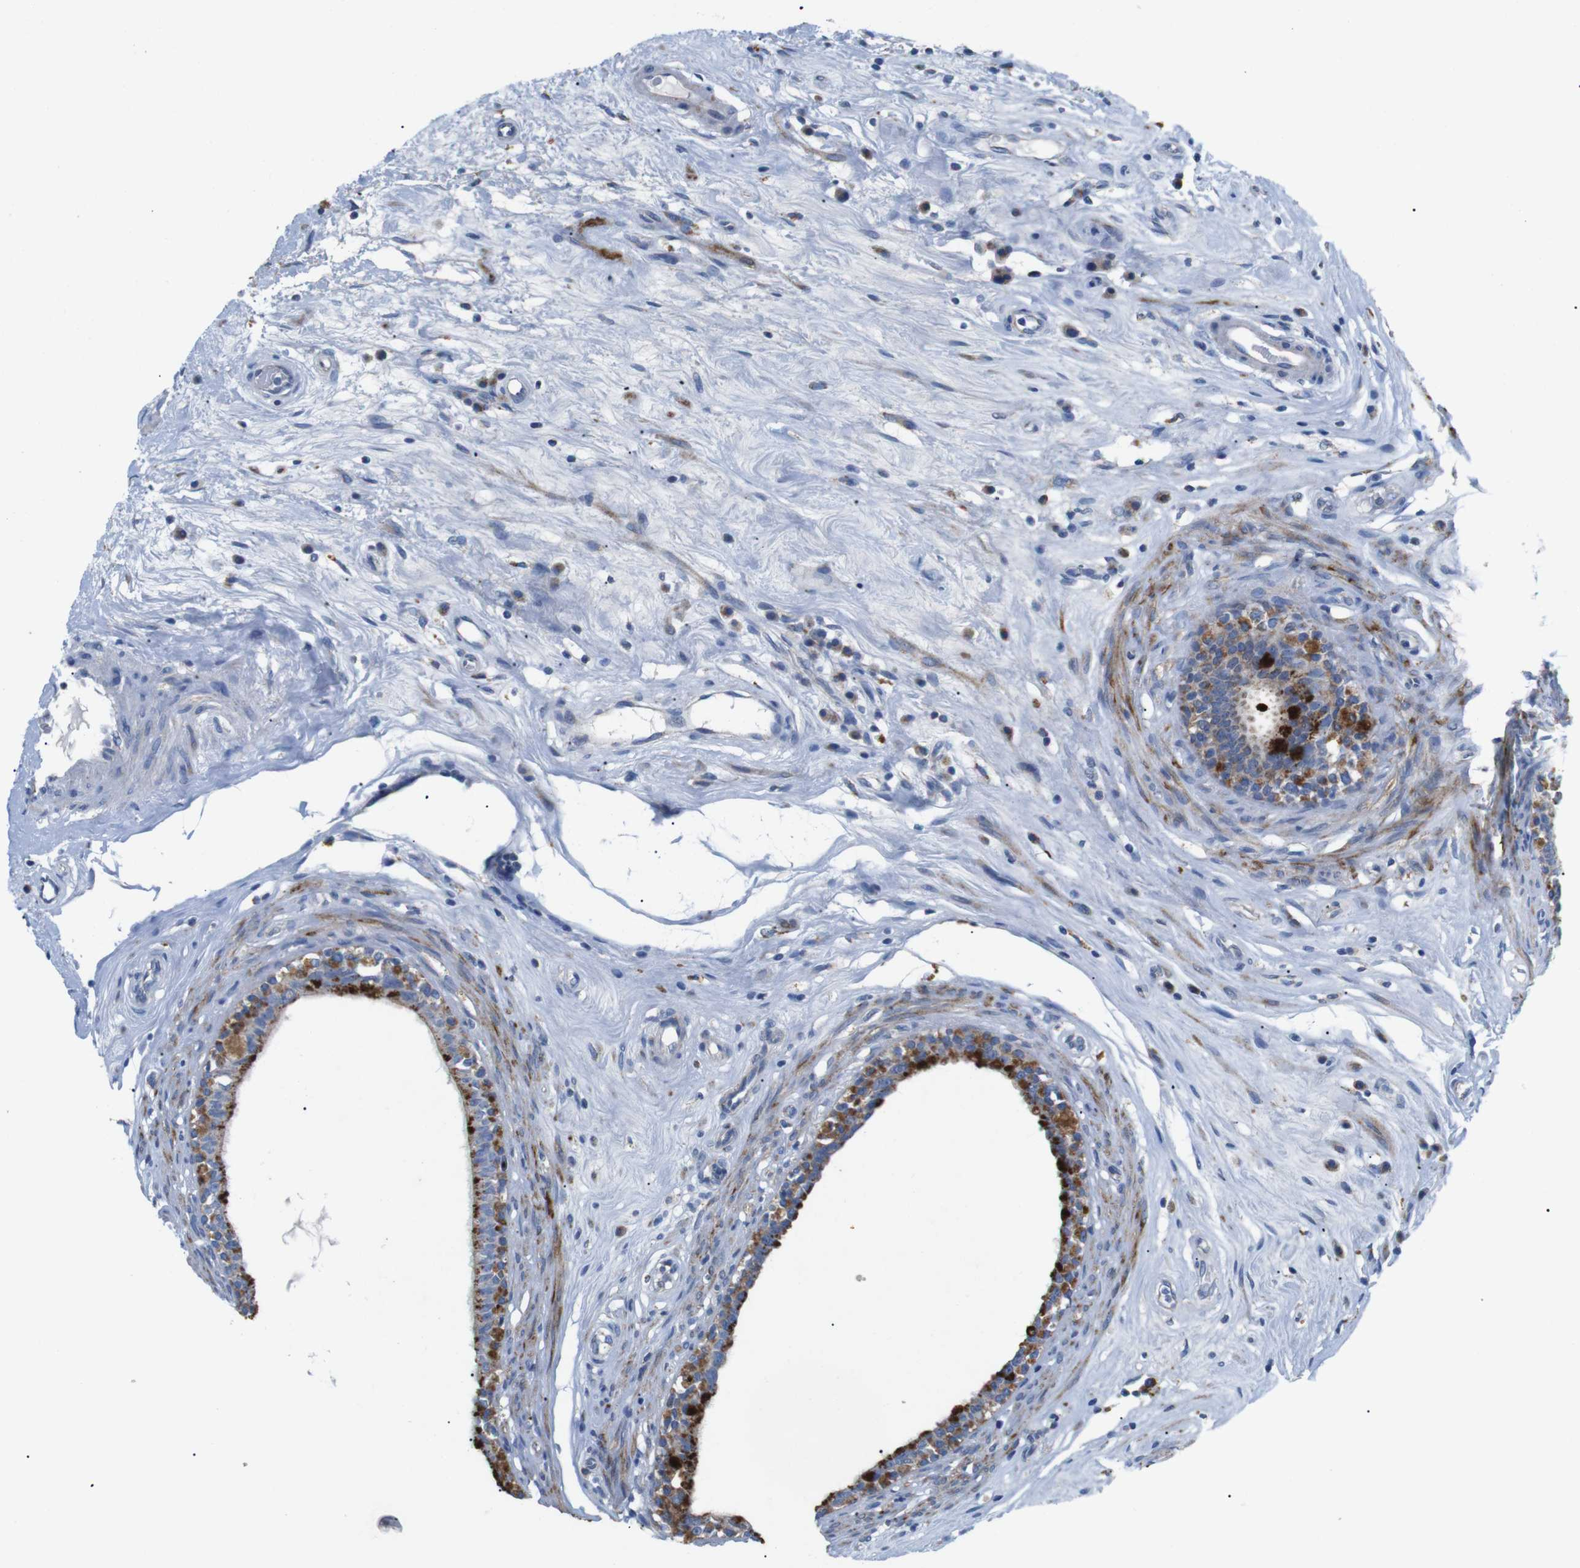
{"staining": {"intensity": "moderate", "quantity": ">75%", "location": "cytoplasmic/membranous"}, "tissue": "epididymis", "cell_type": "Glandular cells", "image_type": "normal", "snomed": [{"axis": "morphology", "description": "Normal tissue, NOS"}, {"axis": "morphology", "description": "Inflammation, NOS"}, {"axis": "topography", "description": "Epididymis"}], "caption": "Protein analysis of normal epididymis shows moderate cytoplasmic/membranous positivity in approximately >75% of glandular cells. Nuclei are stained in blue.", "gene": "F2RL1", "patient": {"sex": "male", "age": 84}}